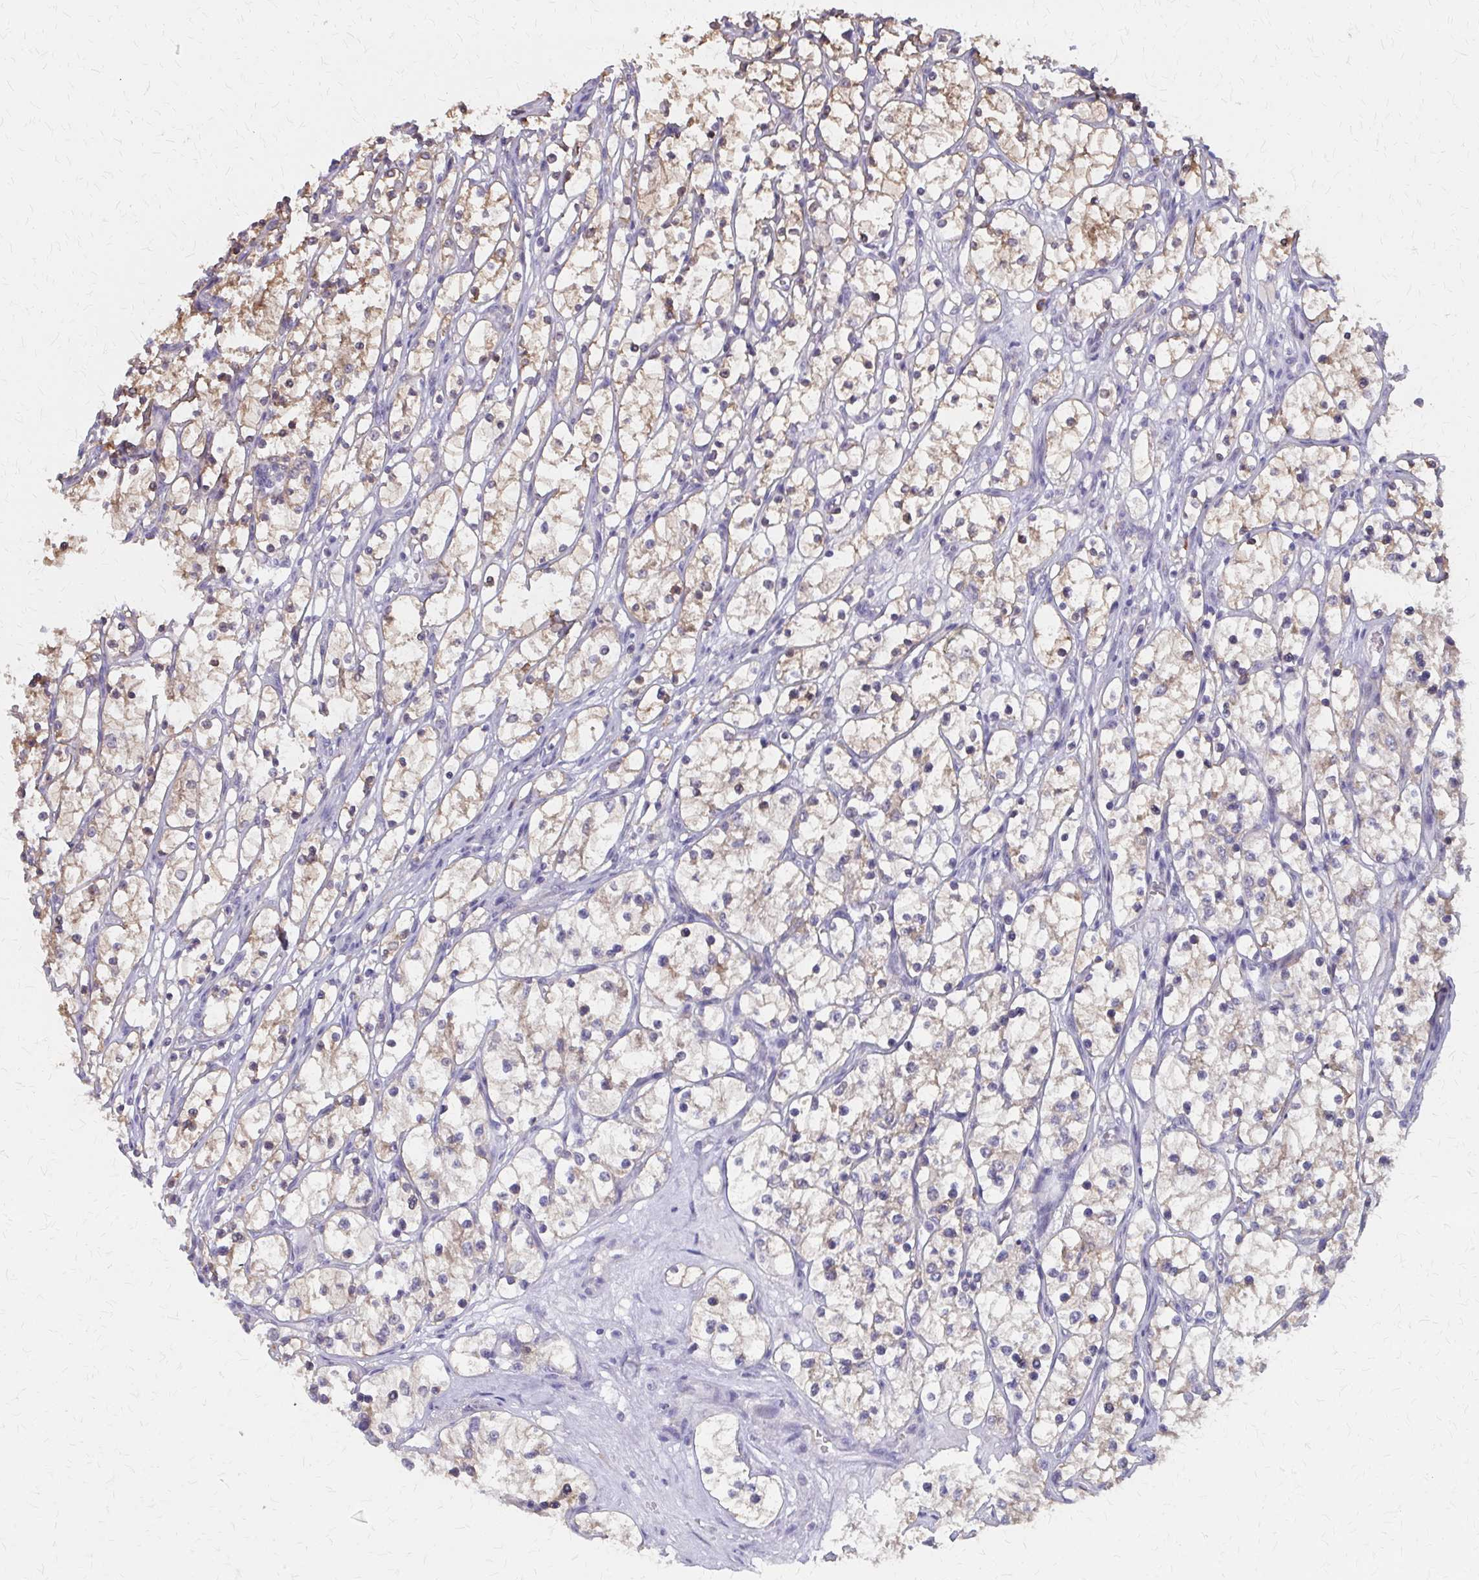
{"staining": {"intensity": "weak", "quantity": ">75%", "location": "cytoplasmic/membranous"}, "tissue": "renal cancer", "cell_type": "Tumor cells", "image_type": "cancer", "snomed": [{"axis": "morphology", "description": "Adenocarcinoma, NOS"}, {"axis": "topography", "description": "Kidney"}], "caption": "Weak cytoplasmic/membranous staining for a protein is appreciated in about >75% of tumor cells of adenocarcinoma (renal) using immunohistochemistry.", "gene": "IFI44L", "patient": {"sex": "female", "age": 69}}